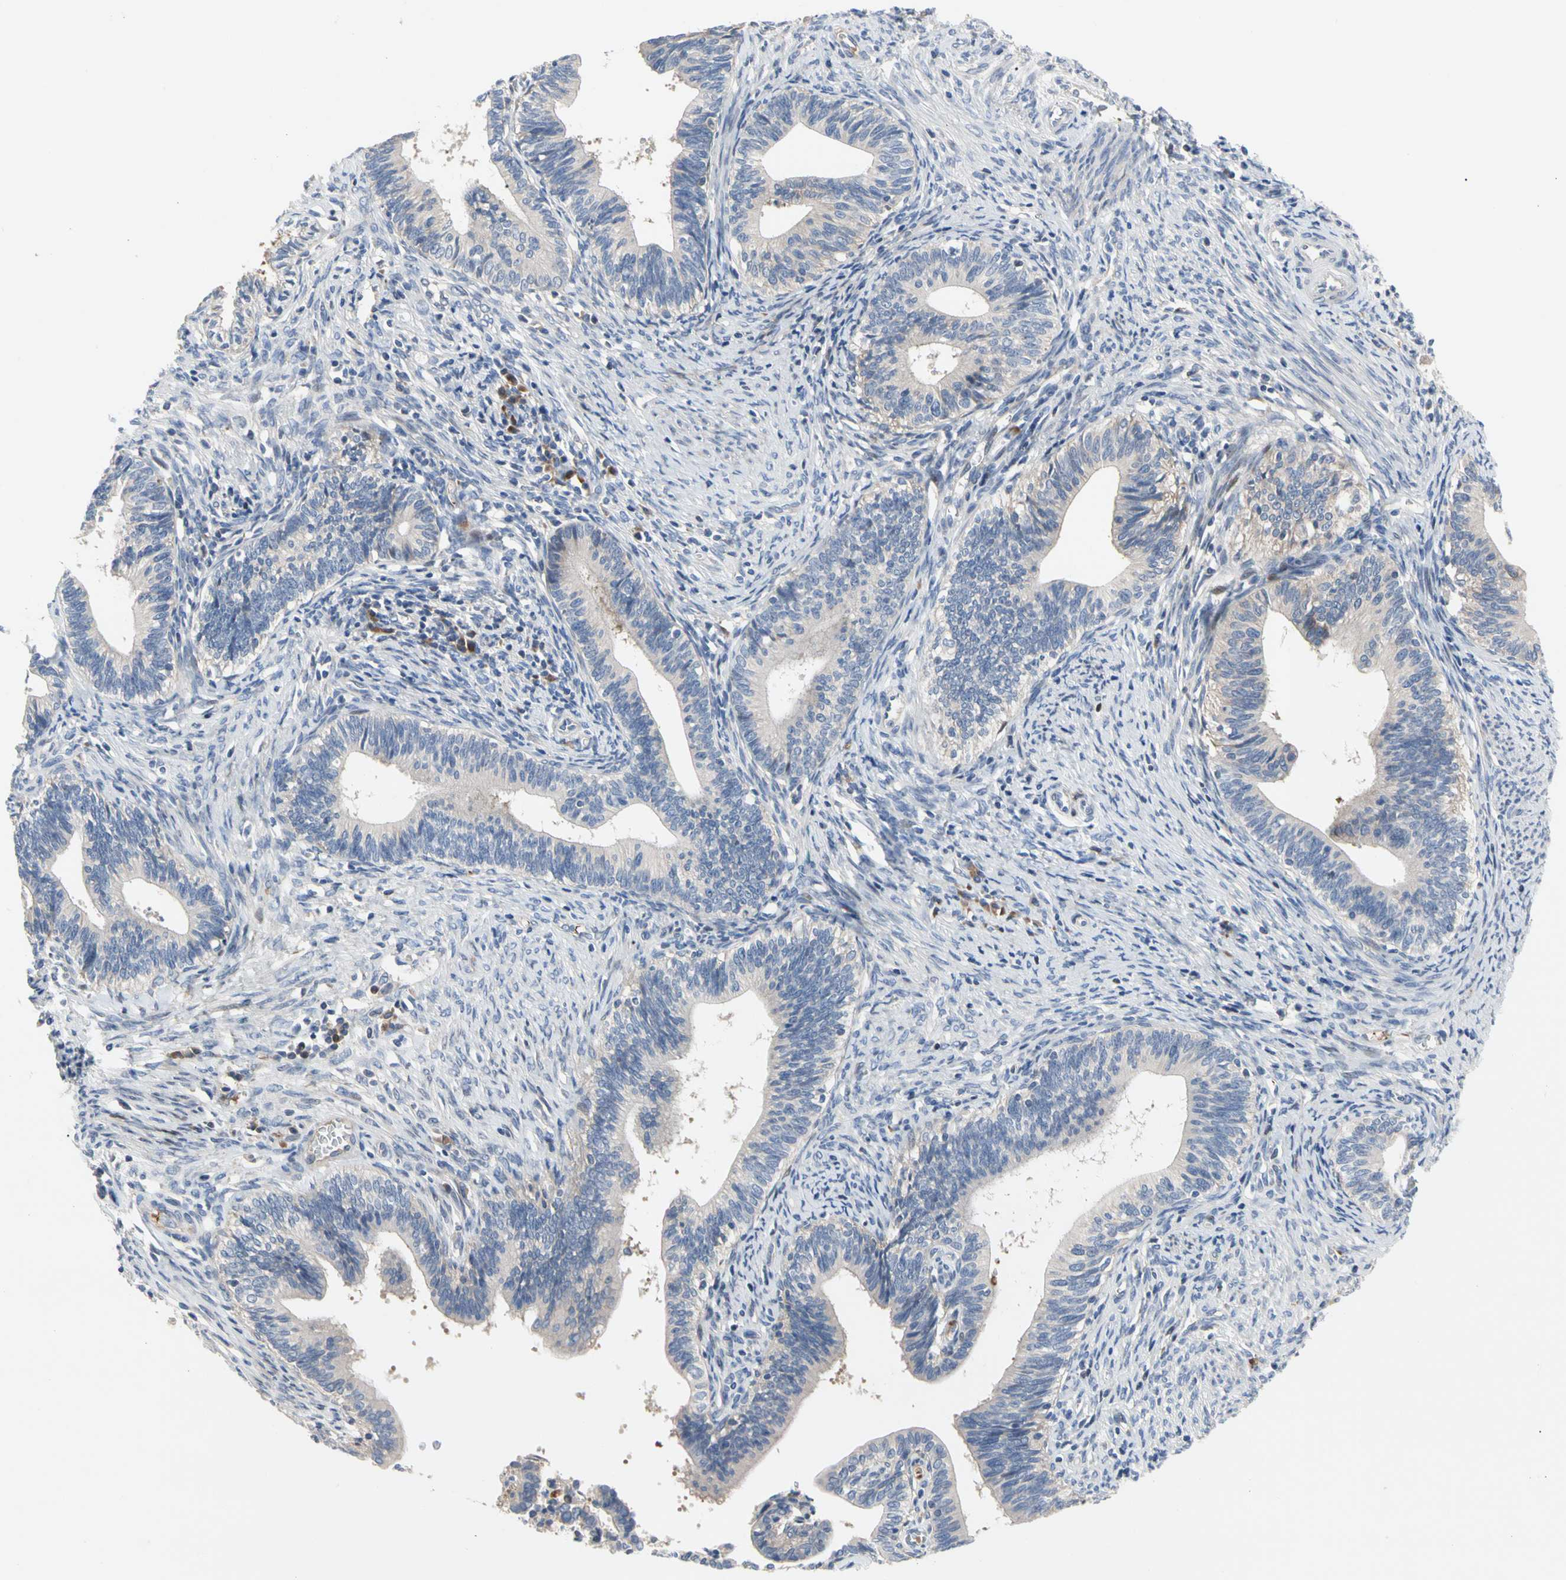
{"staining": {"intensity": "weak", "quantity": "<25%", "location": "cytoplasmic/membranous"}, "tissue": "cervical cancer", "cell_type": "Tumor cells", "image_type": "cancer", "snomed": [{"axis": "morphology", "description": "Adenocarcinoma, NOS"}, {"axis": "topography", "description": "Cervix"}], "caption": "Cervical adenocarcinoma was stained to show a protein in brown. There is no significant expression in tumor cells.", "gene": "HMGCR", "patient": {"sex": "female", "age": 44}}